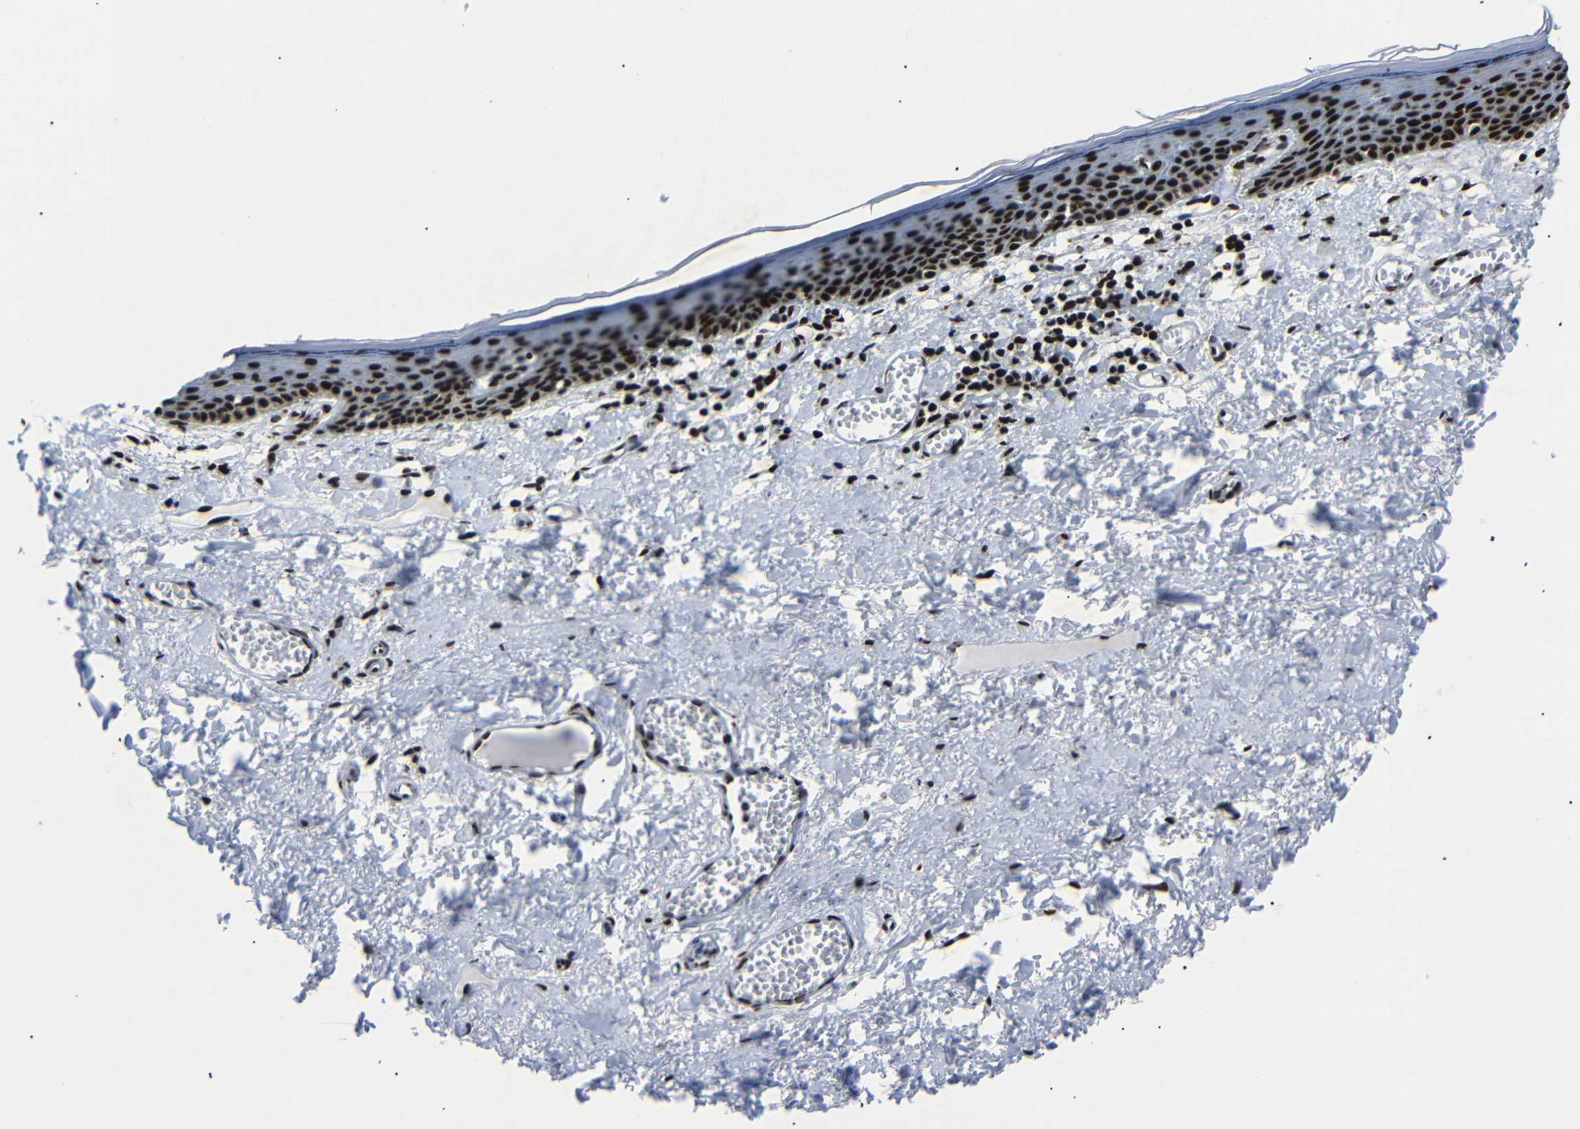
{"staining": {"intensity": "strong", "quantity": ">75%", "location": "nuclear"}, "tissue": "skin", "cell_type": "Epidermal cells", "image_type": "normal", "snomed": [{"axis": "morphology", "description": "Normal tissue, NOS"}, {"axis": "topography", "description": "Vulva"}], "caption": "A high amount of strong nuclear positivity is seen in about >75% of epidermal cells in unremarkable skin. The staining is performed using DAB (3,3'-diaminobenzidine) brown chromogen to label protein expression. The nuclei are counter-stained blue using hematoxylin.", "gene": "SRSF1", "patient": {"sex": "female", "age": 54}}